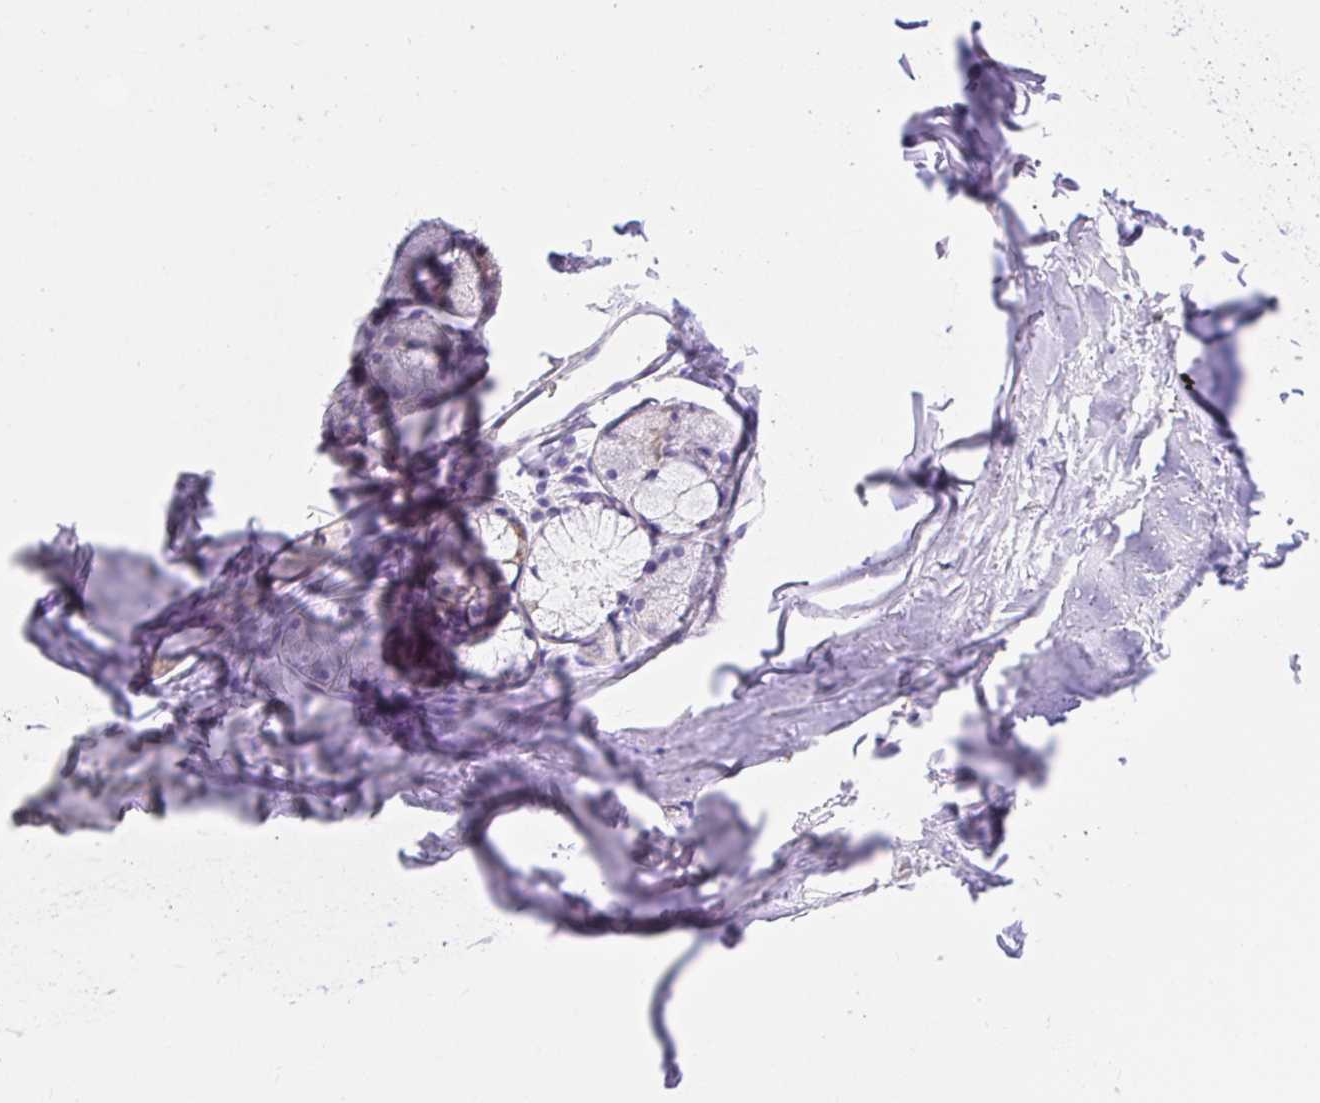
{"staining": {"intensity": "negative", "quantity": "none", "location": "none"}, "tissue": "adipose tissue", "cell_type": "Adipocytes", "image_type": "normal", "snomed": [{"axis": "morphology", "description": "Normal tissue, NOS"}, {"axis": "topography", "description": "Lymph node"}, {"axis": "topography", "description": "Cartilage tissue"}, {"axis": "topography", "description": "Bronchus"}], "caption": "This is a micrograph of immunohistochemistry staining of unremarkable adipose tissue, which shows no positivity in adipocytes.", "gene": "CDO1", "patient": {"sex": "female", "age": 70}}